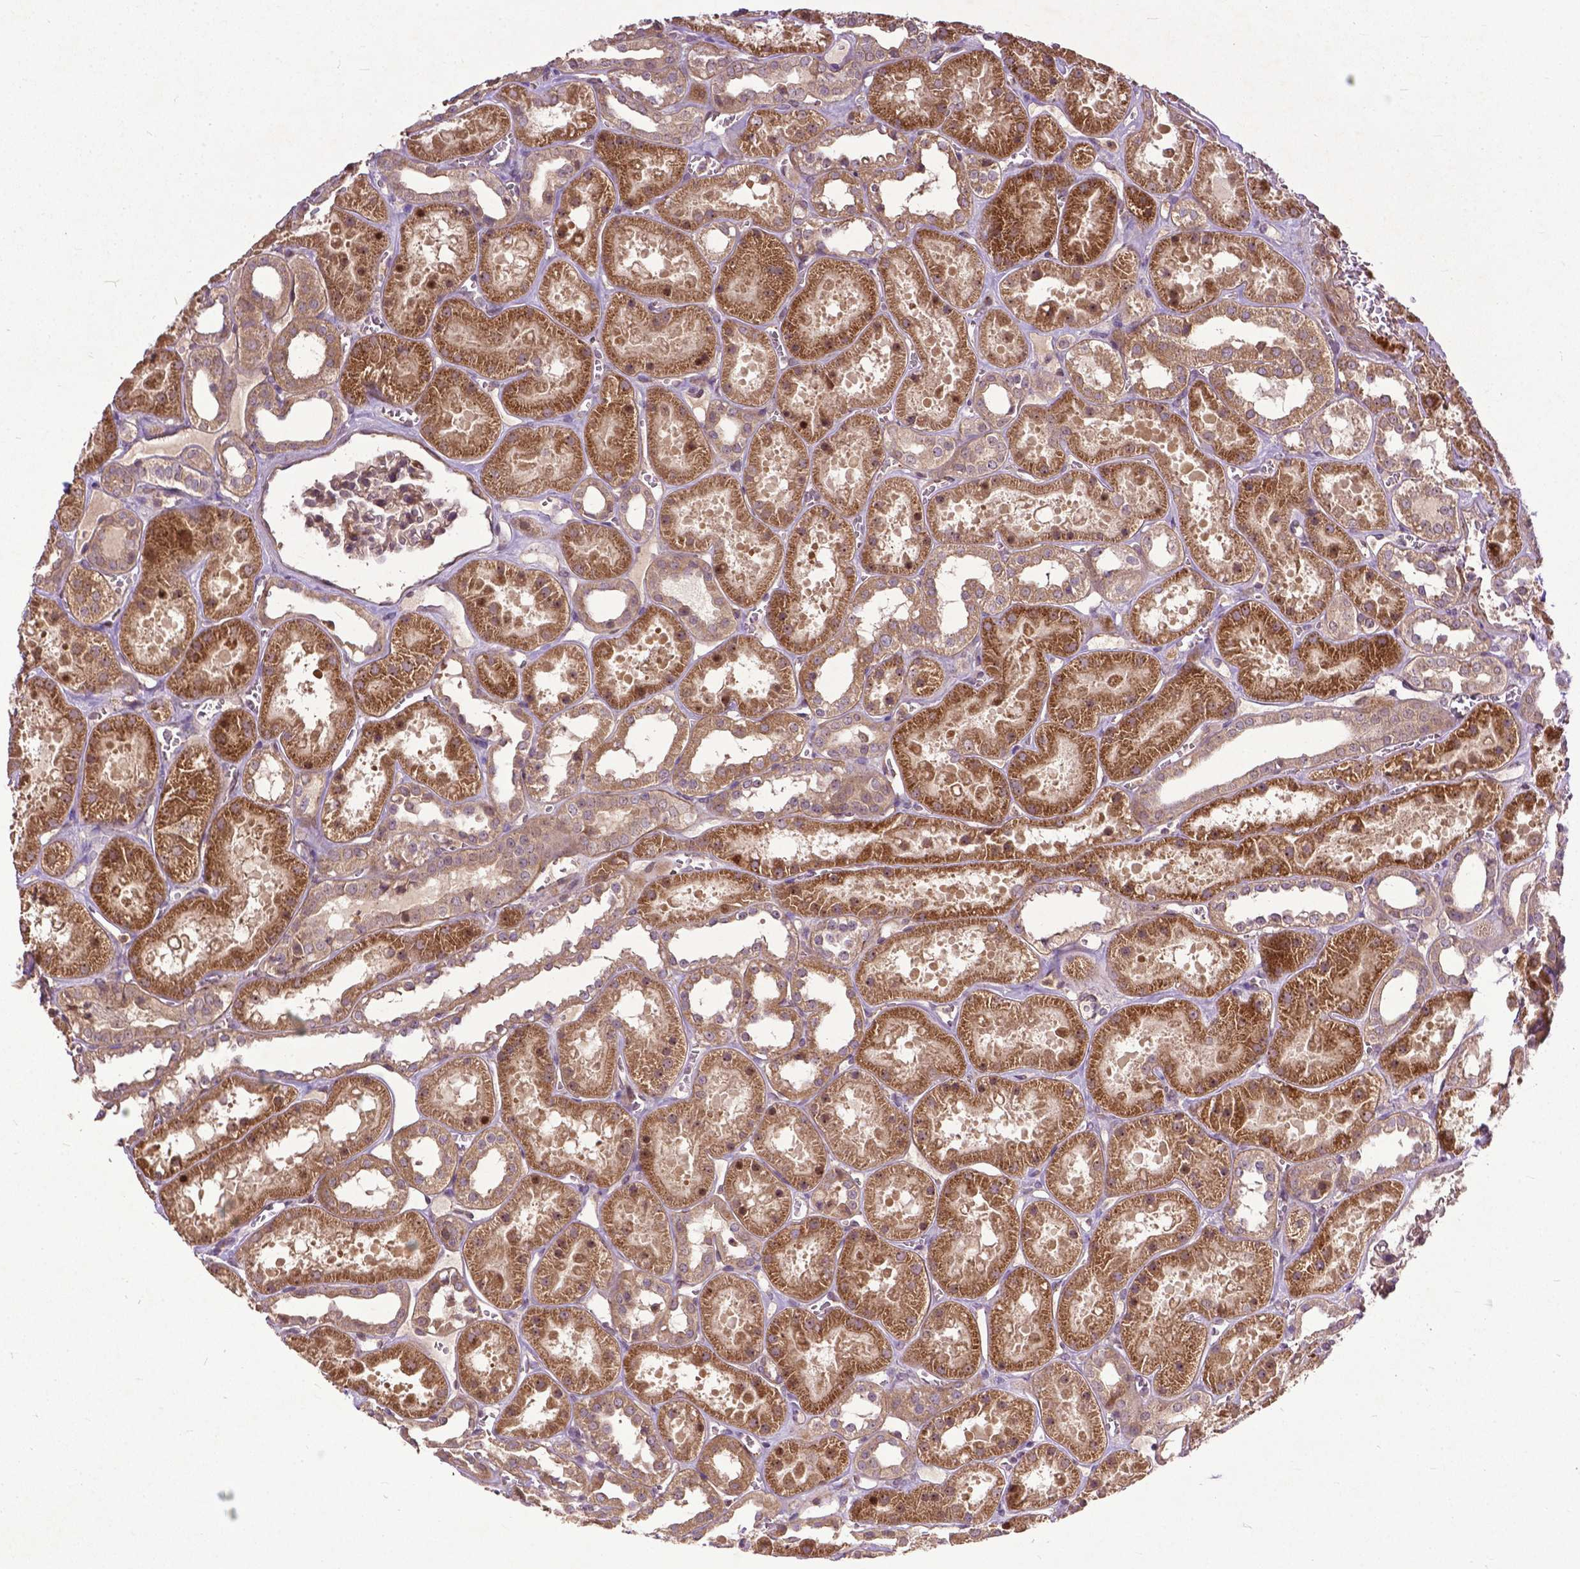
{"staining": {"intensity": "weak", "quantity": "25%-75%", "location": "cytoplasmic/membranous"}, "tissue": "kidney", "cell_type": "Cells in glomeruli", "image_type": "normal", "snomed": [{"axis": "morphology", "description": "Normal tissue, NOS"}, {"axis": "topography", "description": "Kidney"}], "caption": "Kidney stained with DAB (3,3'-diaminobenzidine) immunohistochemistry (IHC) demonstrates low levels of weak cytoplasmic/membranous staining in about 25%-75% of cells in glomeruli.", "gene": "PARP3", "patient": {"sex": "female", "age": 41}}